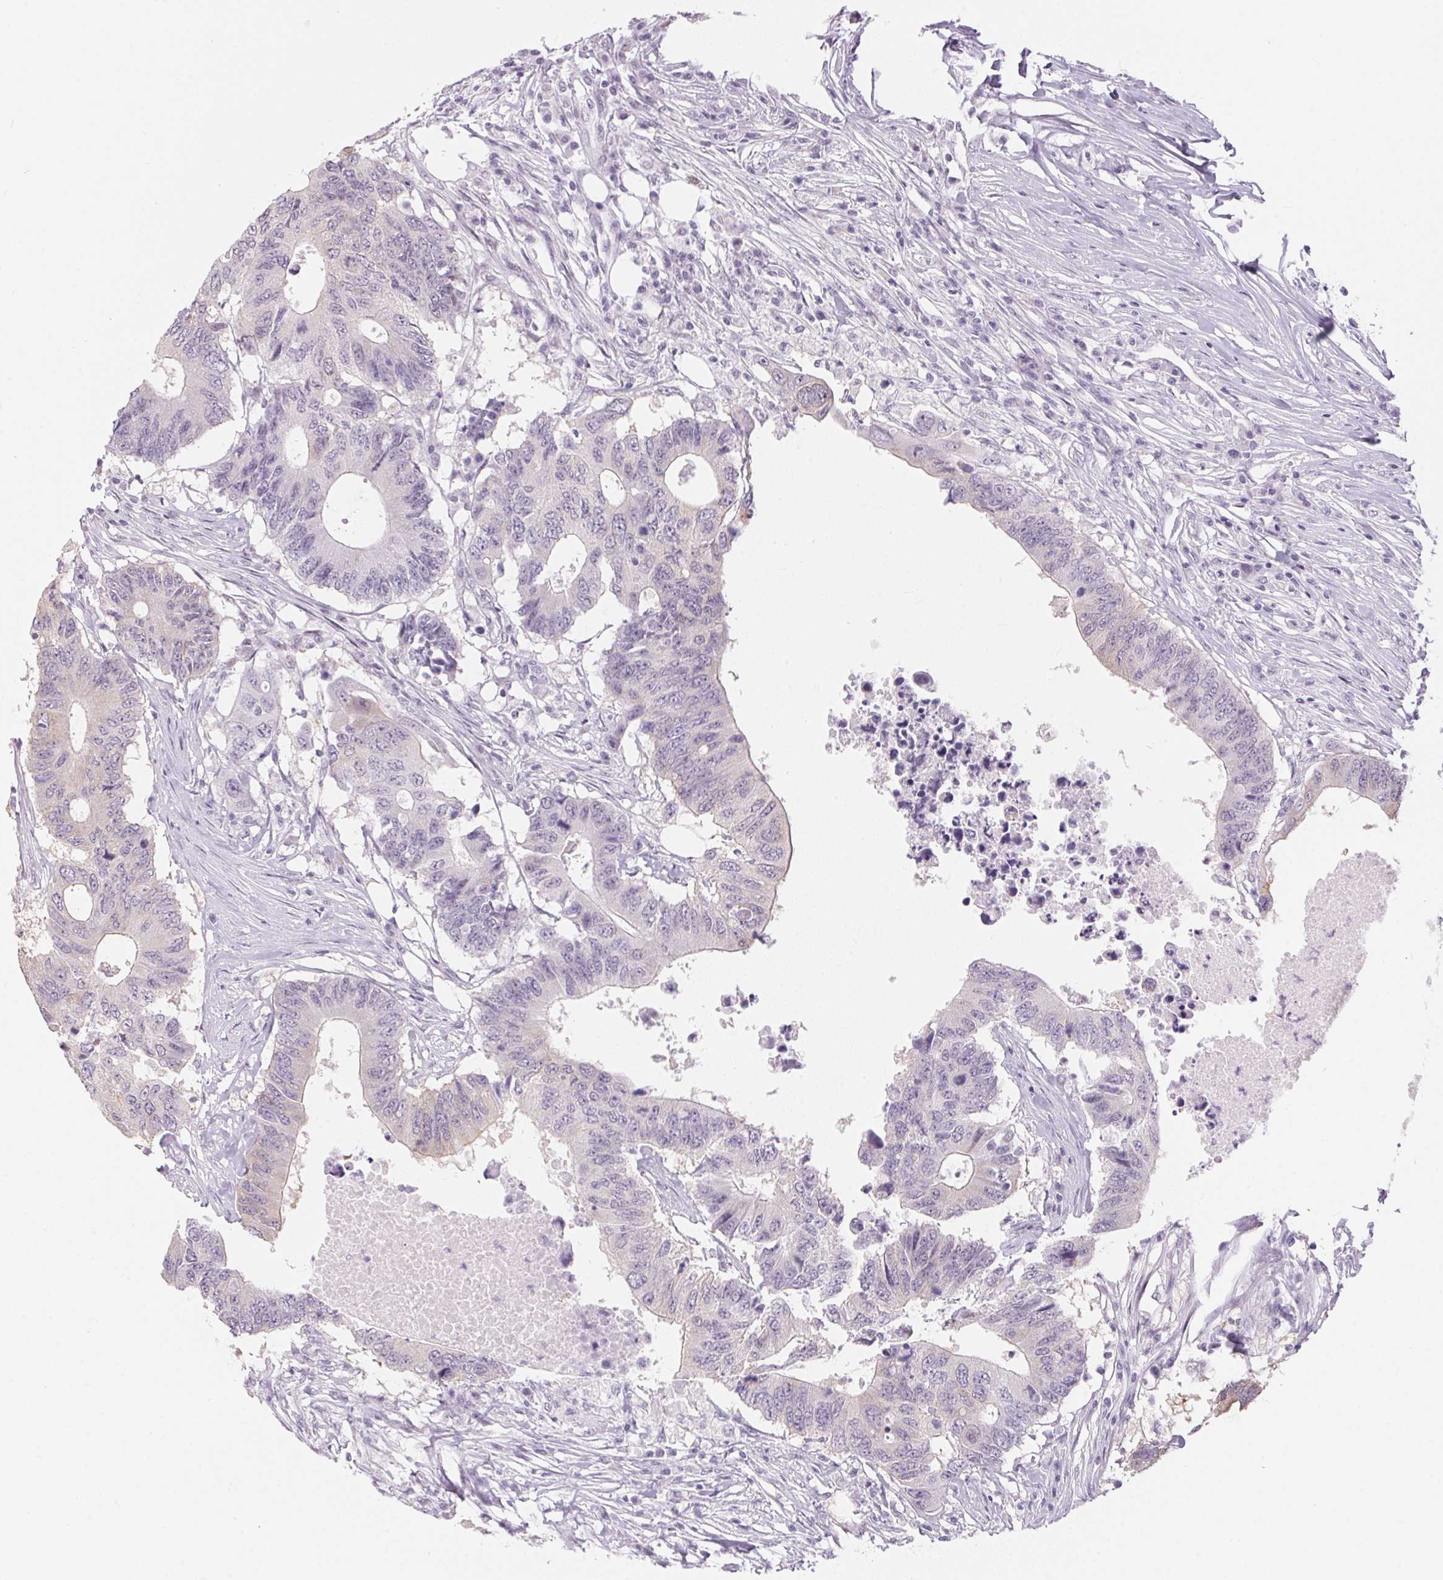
{"staining": {"intensity": "negative", "quantity": "none", "location": "none"}, "tissue": "colorectal cancer", "cell_type": "Tumor cells", "image_type": "cancer", "snomed": [{"axis": "morphology", "description": "Adenocarcinoma, NOS"}, {"axis": "topography", "description": "Colon"}], "caption": "IHC micrograph of human colorectal cancer (adenocarcinoma) stained for a protein (brown), which reveals no staining in tumor cells.", "gene": "CADPS", "patient": {"sex": "male", "age": 71}}